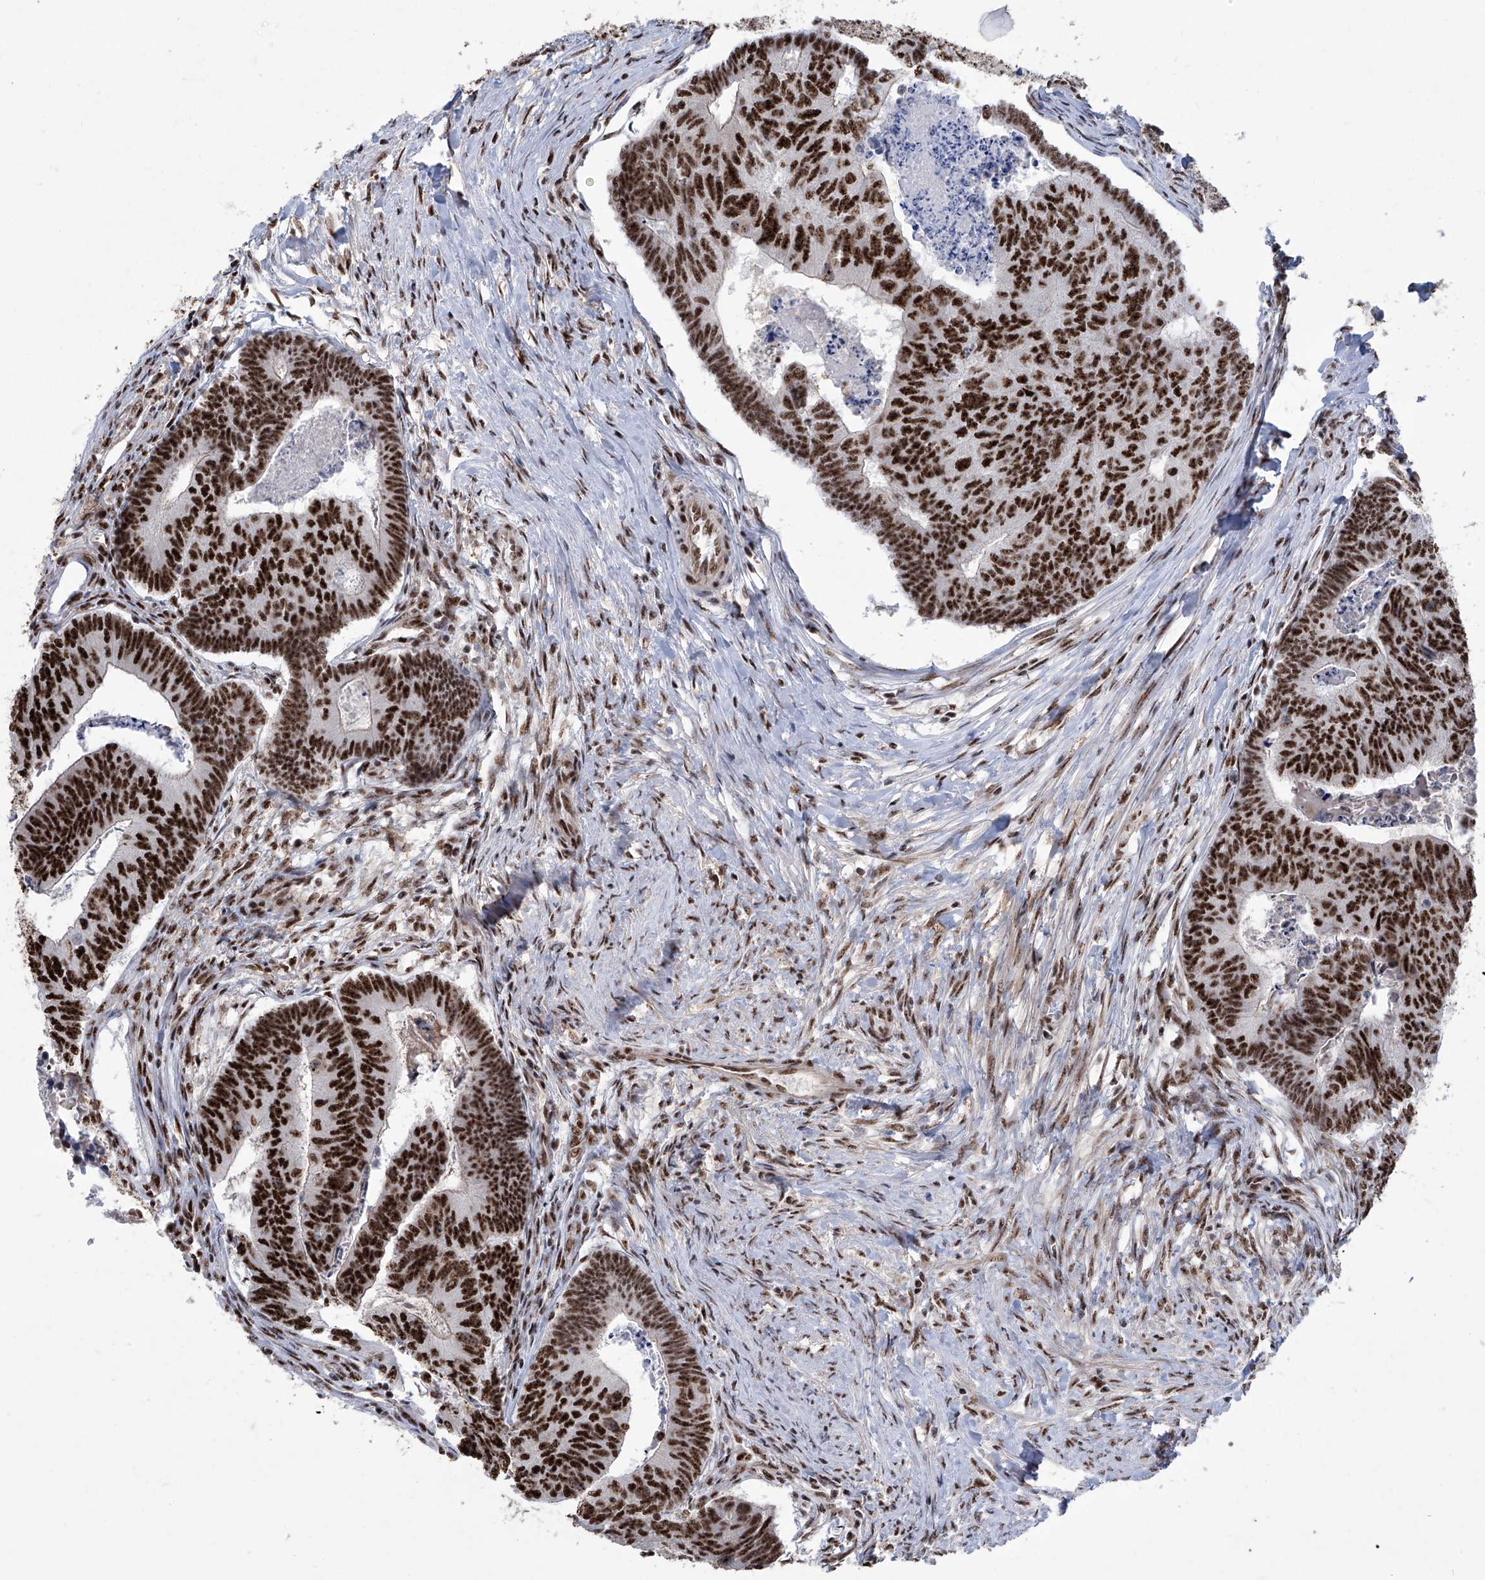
{"staining": {"intensity": "strong", "quantity": ">75%", "location": "nuclear"}, "tissue": "colorectal cancer", "cell_type": "Tumor cells", "image_type": "cancer", "snomed": [{"axis": "morphology", "description": "Adenocarcinoma, NOS"}, {"axis": "topography", "description": "Colon"}], "caption": "Adenocarcinoma (colorectal) stained with a brown dye exhibits strong nuclear positive expression in about >75% of tumor cells.", "gene": "FBXL4", "patient": {"sex": "female", "age": 67}}